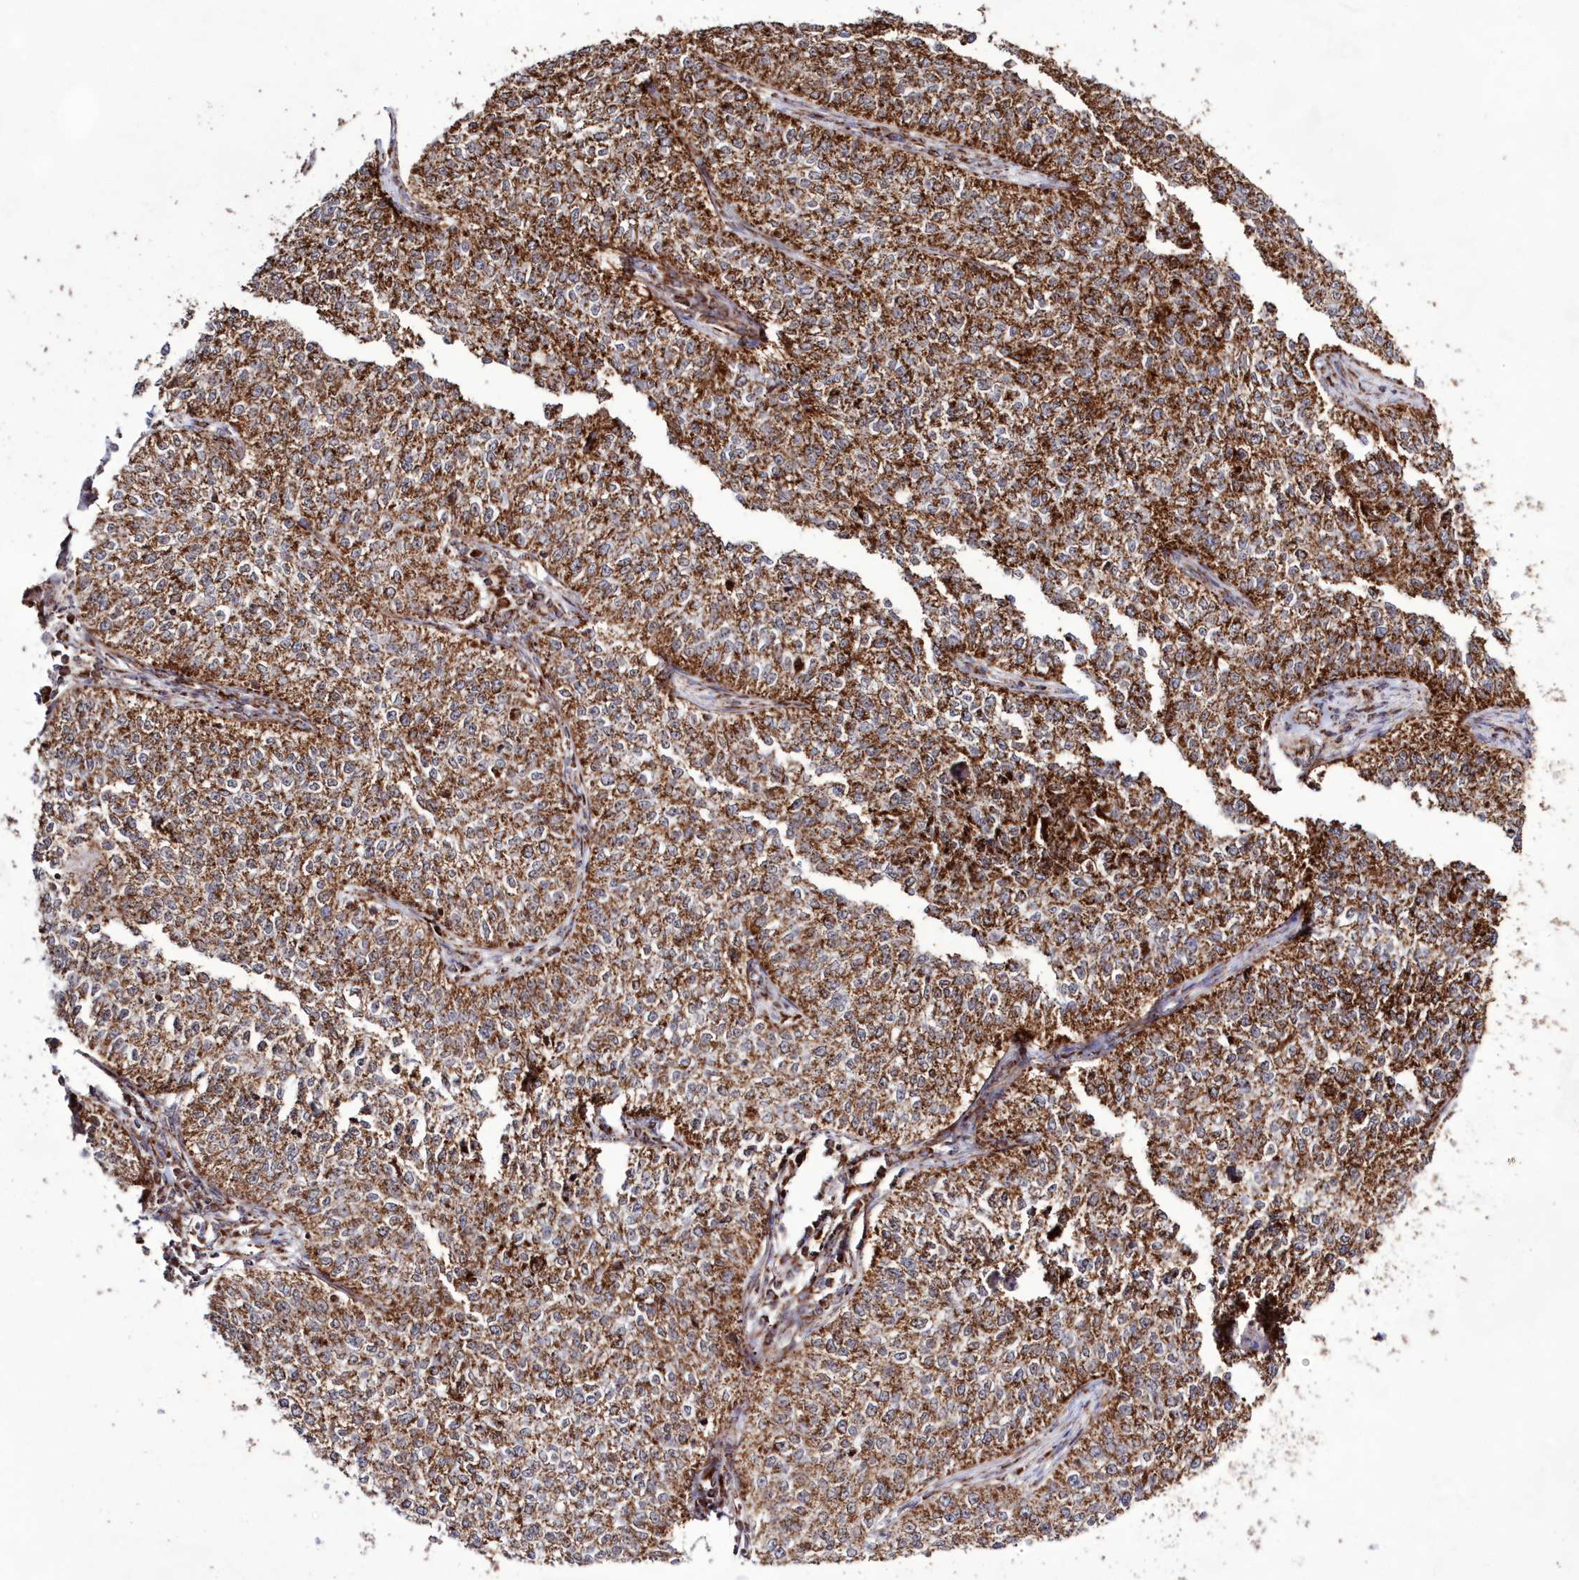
{"staining": {"intensity": "strong", "quantity": ">75%", "location": "cytoplasmic/membranous"}, "tissue": "cervical cancer", "cell_type": "Tumor cells", "image_type": "cancer", "snomed": [{"axis": "morphology", "description": "Squamous cell carcinoma, NOS"}, {"axis": "topography", "description": "Cervix"}], "caption": "Human squamous cell carcinoma (cervical) stained for a protein (brown) displays strong cytoplasmic/membranous positive positivity in about >75% of tumor cells.", "gene": "HADHB", "patient": {"sex": "female", "age": 35}}